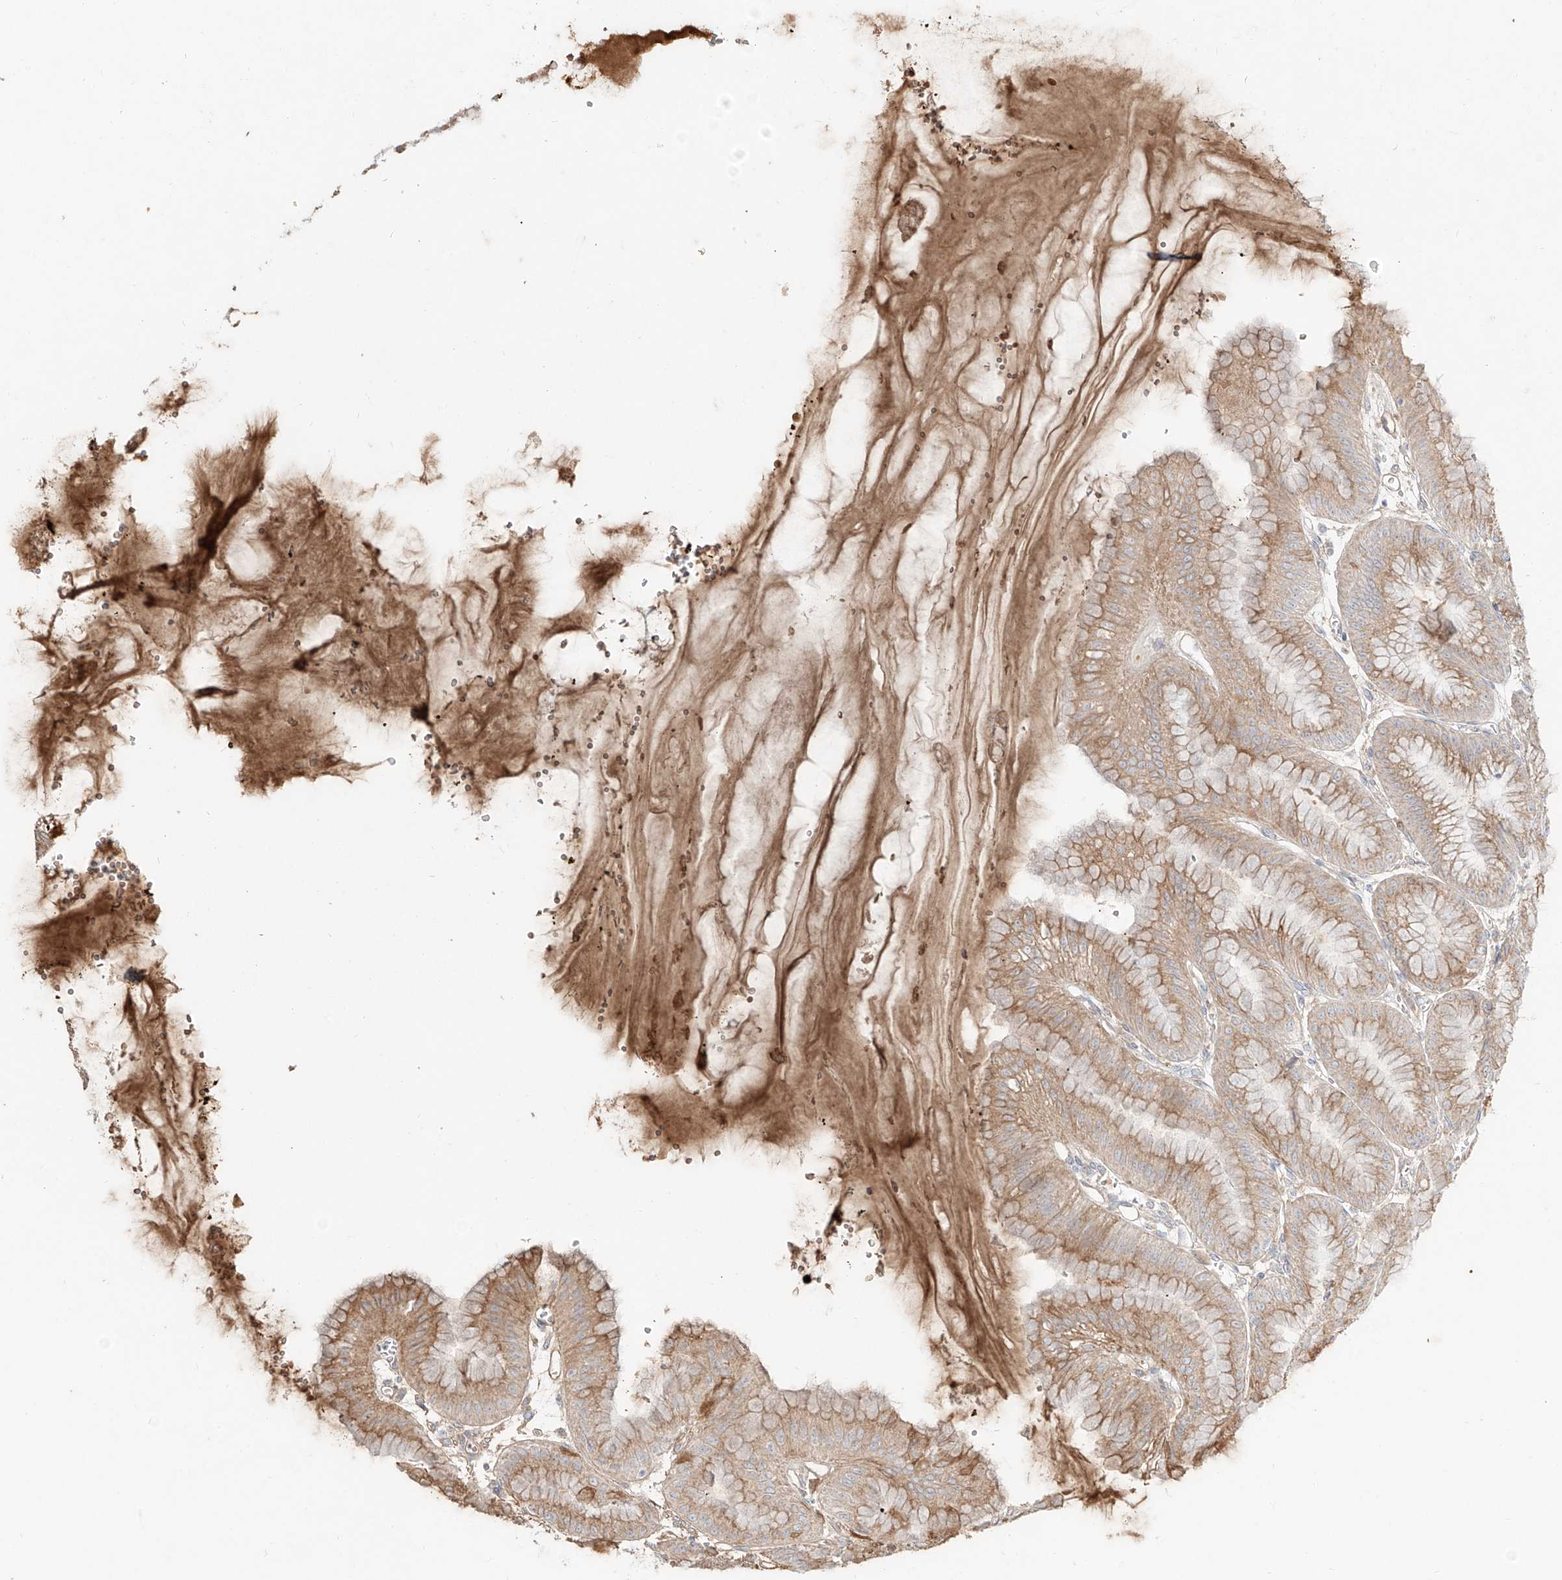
{"staining": {"intensity": "moderate", "quantity": "25%-75%", "location": "cytoplasmic/membranous"}, "tissue": "stomach", "cell_type": "Glandular cells", "image_type": "normal", "snomed": [{"axis": "morphology", "description": "Normal tissue, NOS"}, {"axis": "topography", "description": "Stomach, lower"}], "caption": "The photomicrograph displays staining of unremarkable stomach, revealing moderate cytoplasmic/membranous protein positivity (brown color) within glandular cells.", "gene": "ERO1A", "patient": {"sex": "male", "age": 71}}